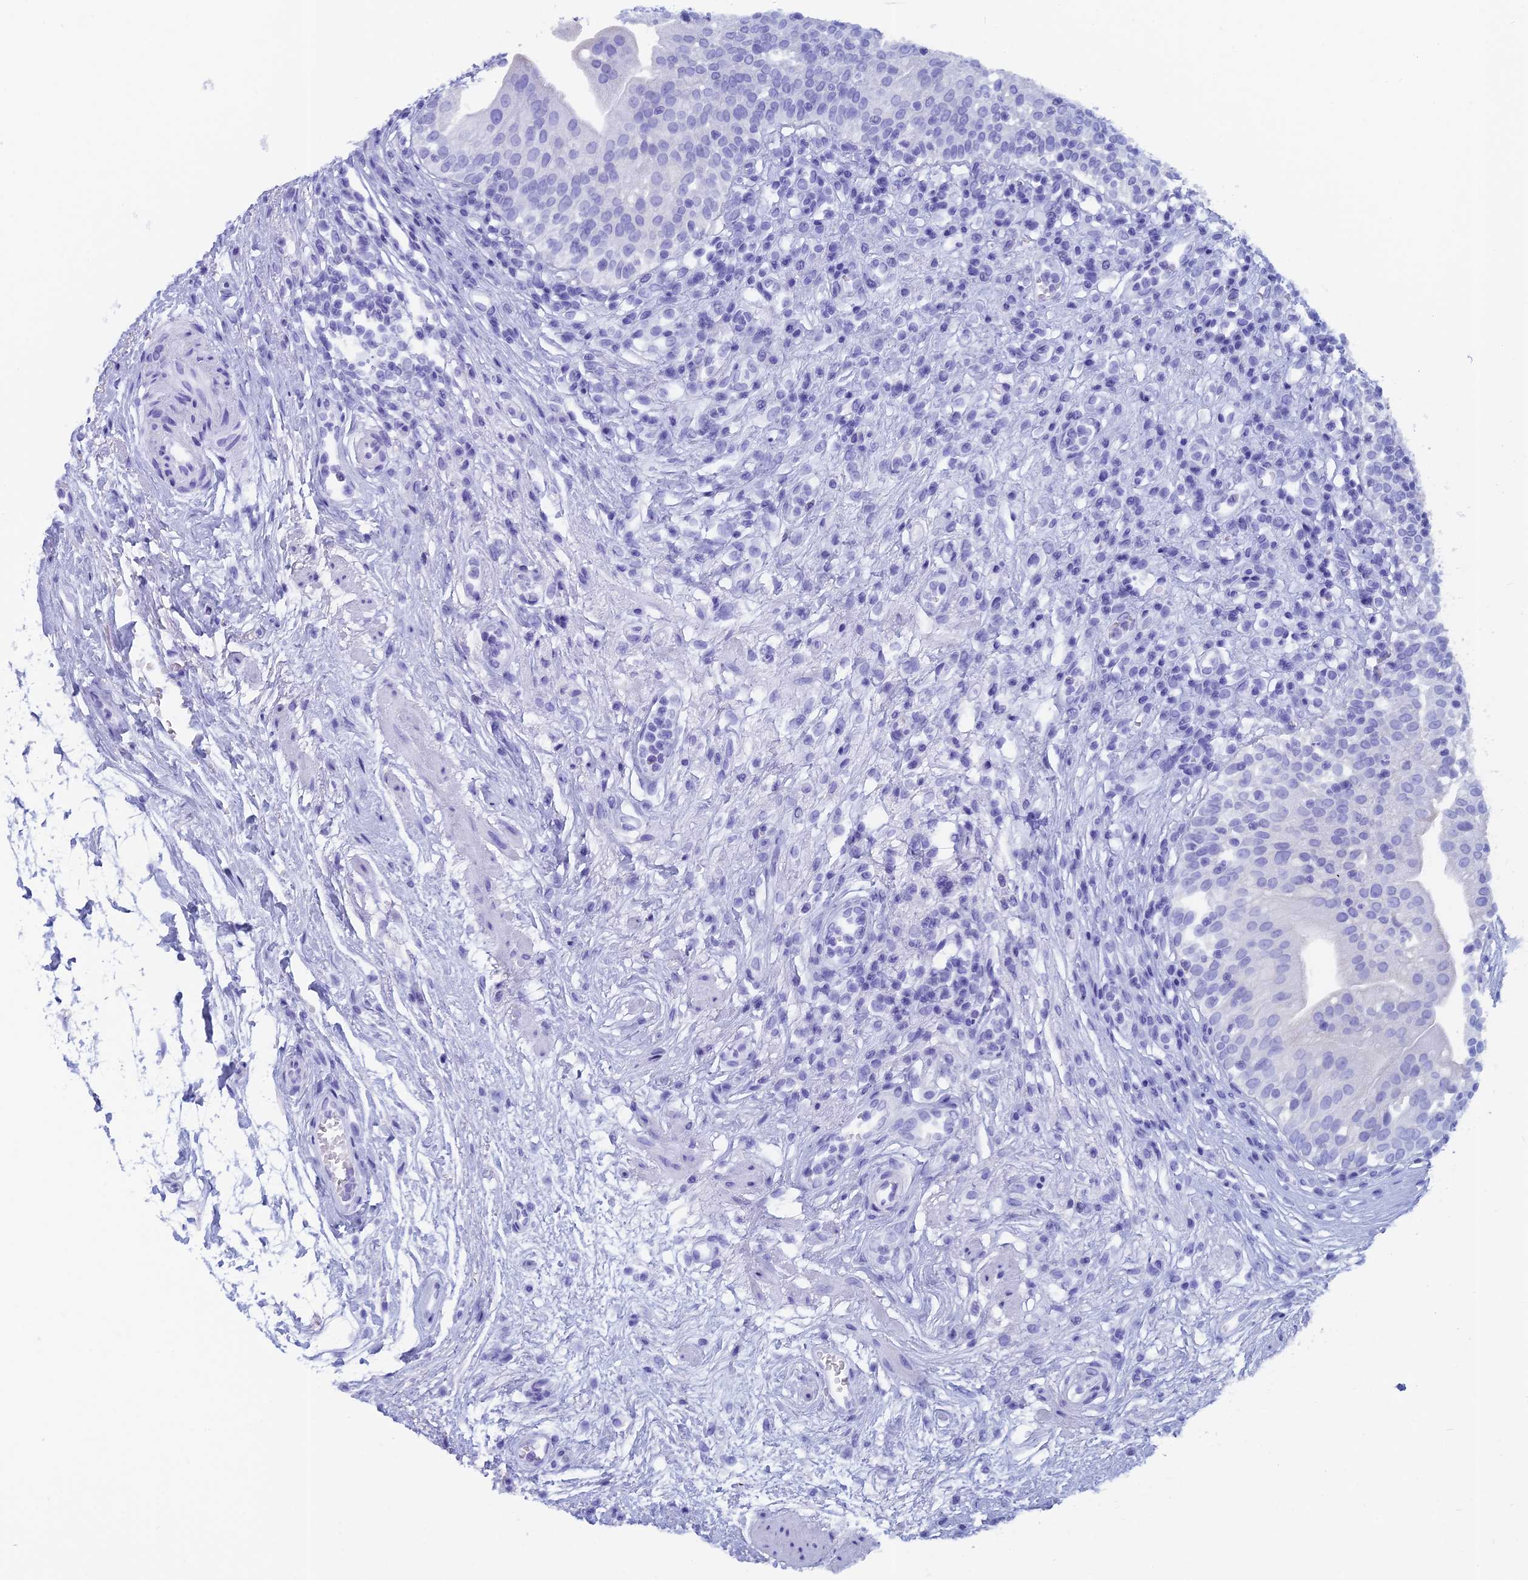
{"staining": {"intensity": "negative", "quantity": "none", "location": "none"}, "tissue": "urinary bladder", "cell_type": "Urothelial cells", "image_type": "normal", "snomed": [{"axis": "morphology", "description": "Normal tissue, NOS"}, {"axis": "morphology", "description": "Inflammation, NOS"}, {"axis": "topography", "description": "Urinary bladder"}], "caption": "Urinary bladder stained for a protein using IHC demonstrates no positivity urothelial cells.", "gene": "CAPS", "patient": {"sex": "male", "age": 63}}